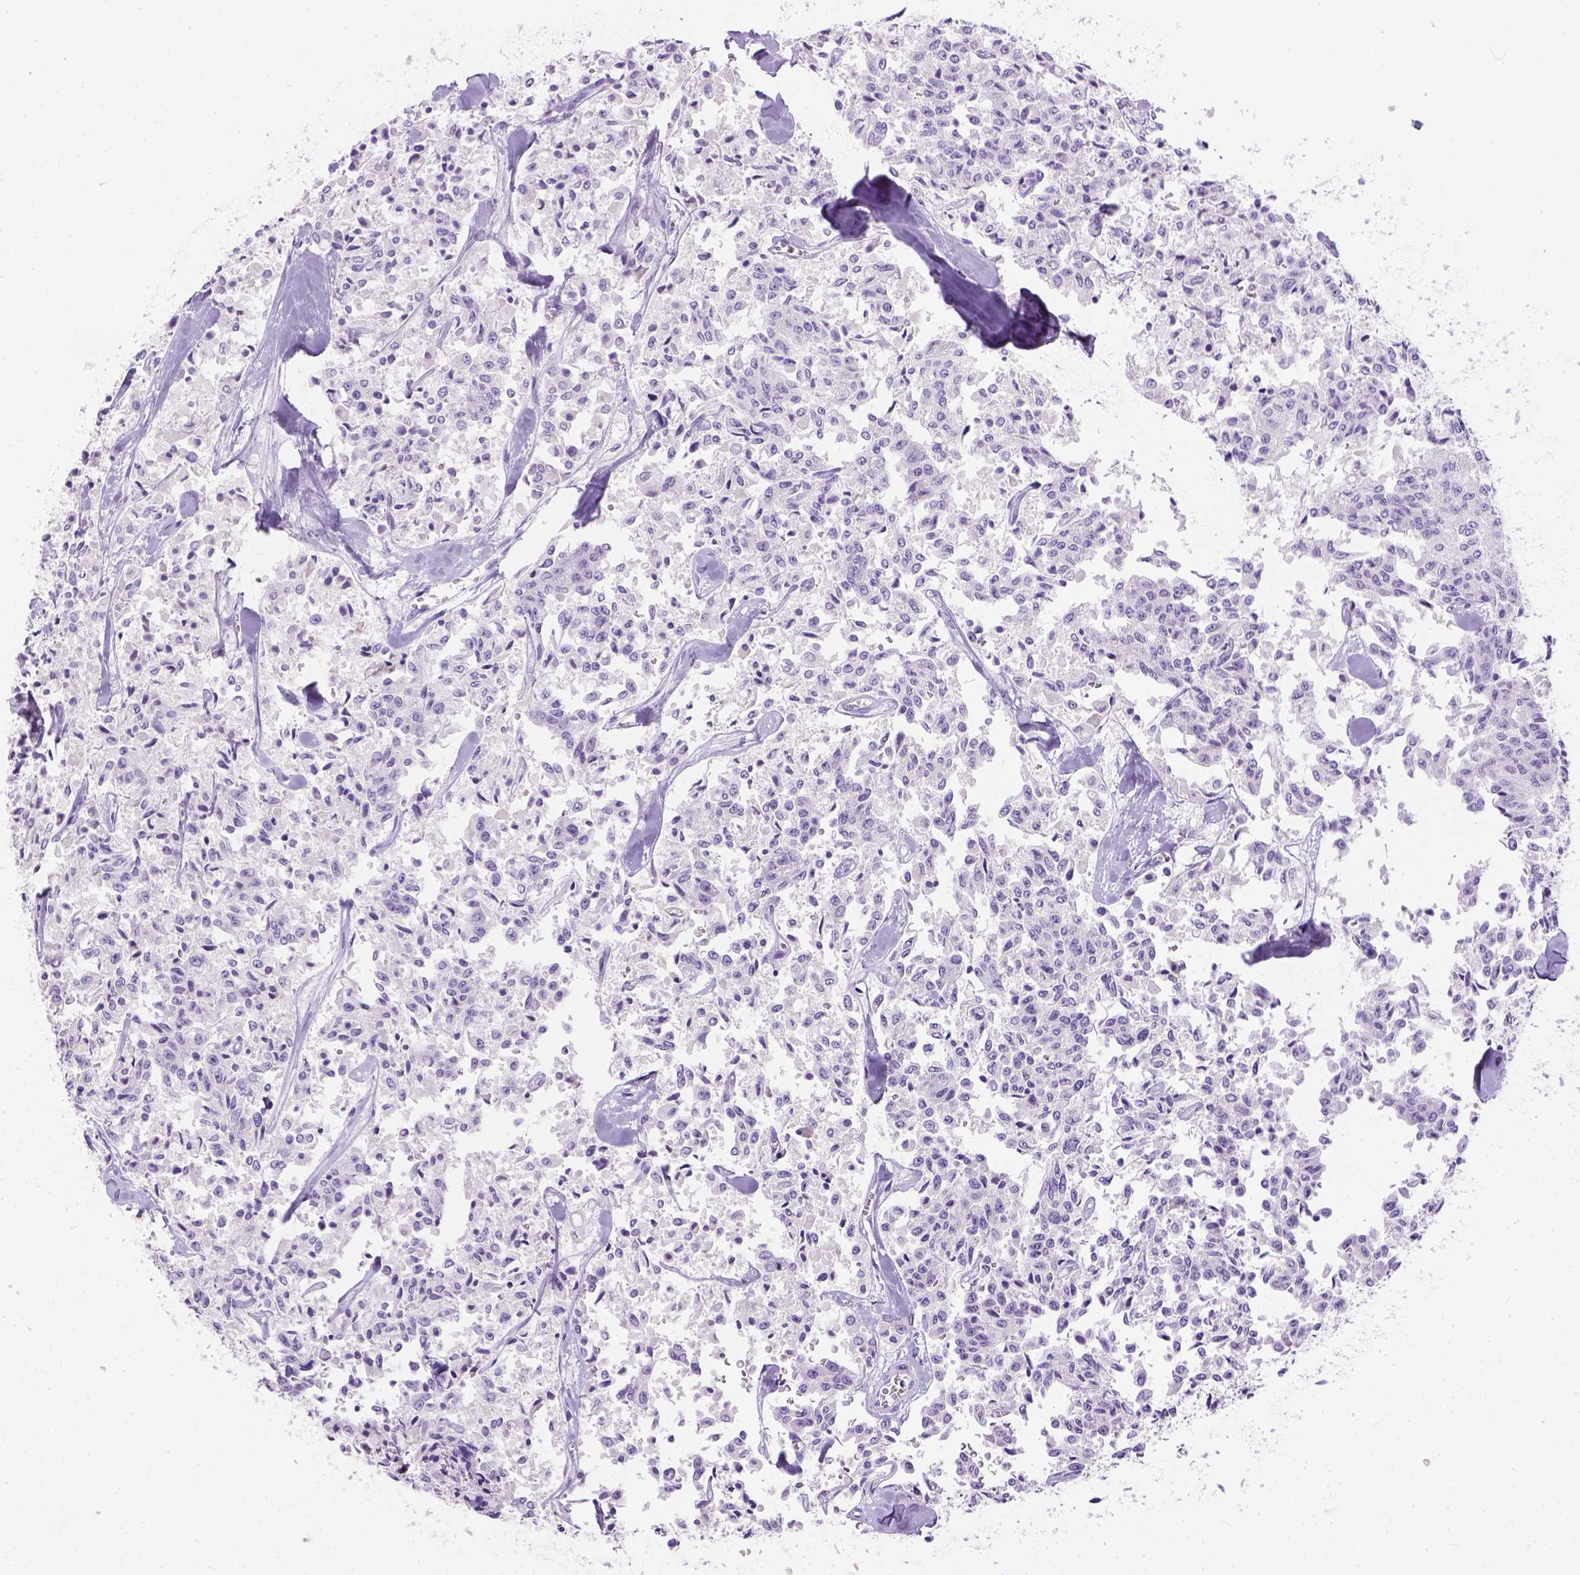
{"staining": {"intensity": "negative", "quantity": "none", "location": "none"}, "tissue": "carcinoid", "cell_type": "Tumor cells", "image_type": "cancer", "snomed": [{"axis": "morphology", "description": "Carcinoid, malignant, NOS"}, {"axis": "topography", "description": "Lung"}], "caption": "Immunohistochemistry of malignant carcinoid displays no expression in tumor cells.", "gene": "TMEM38A", "patient": {"sex": "male", "age": 71}}